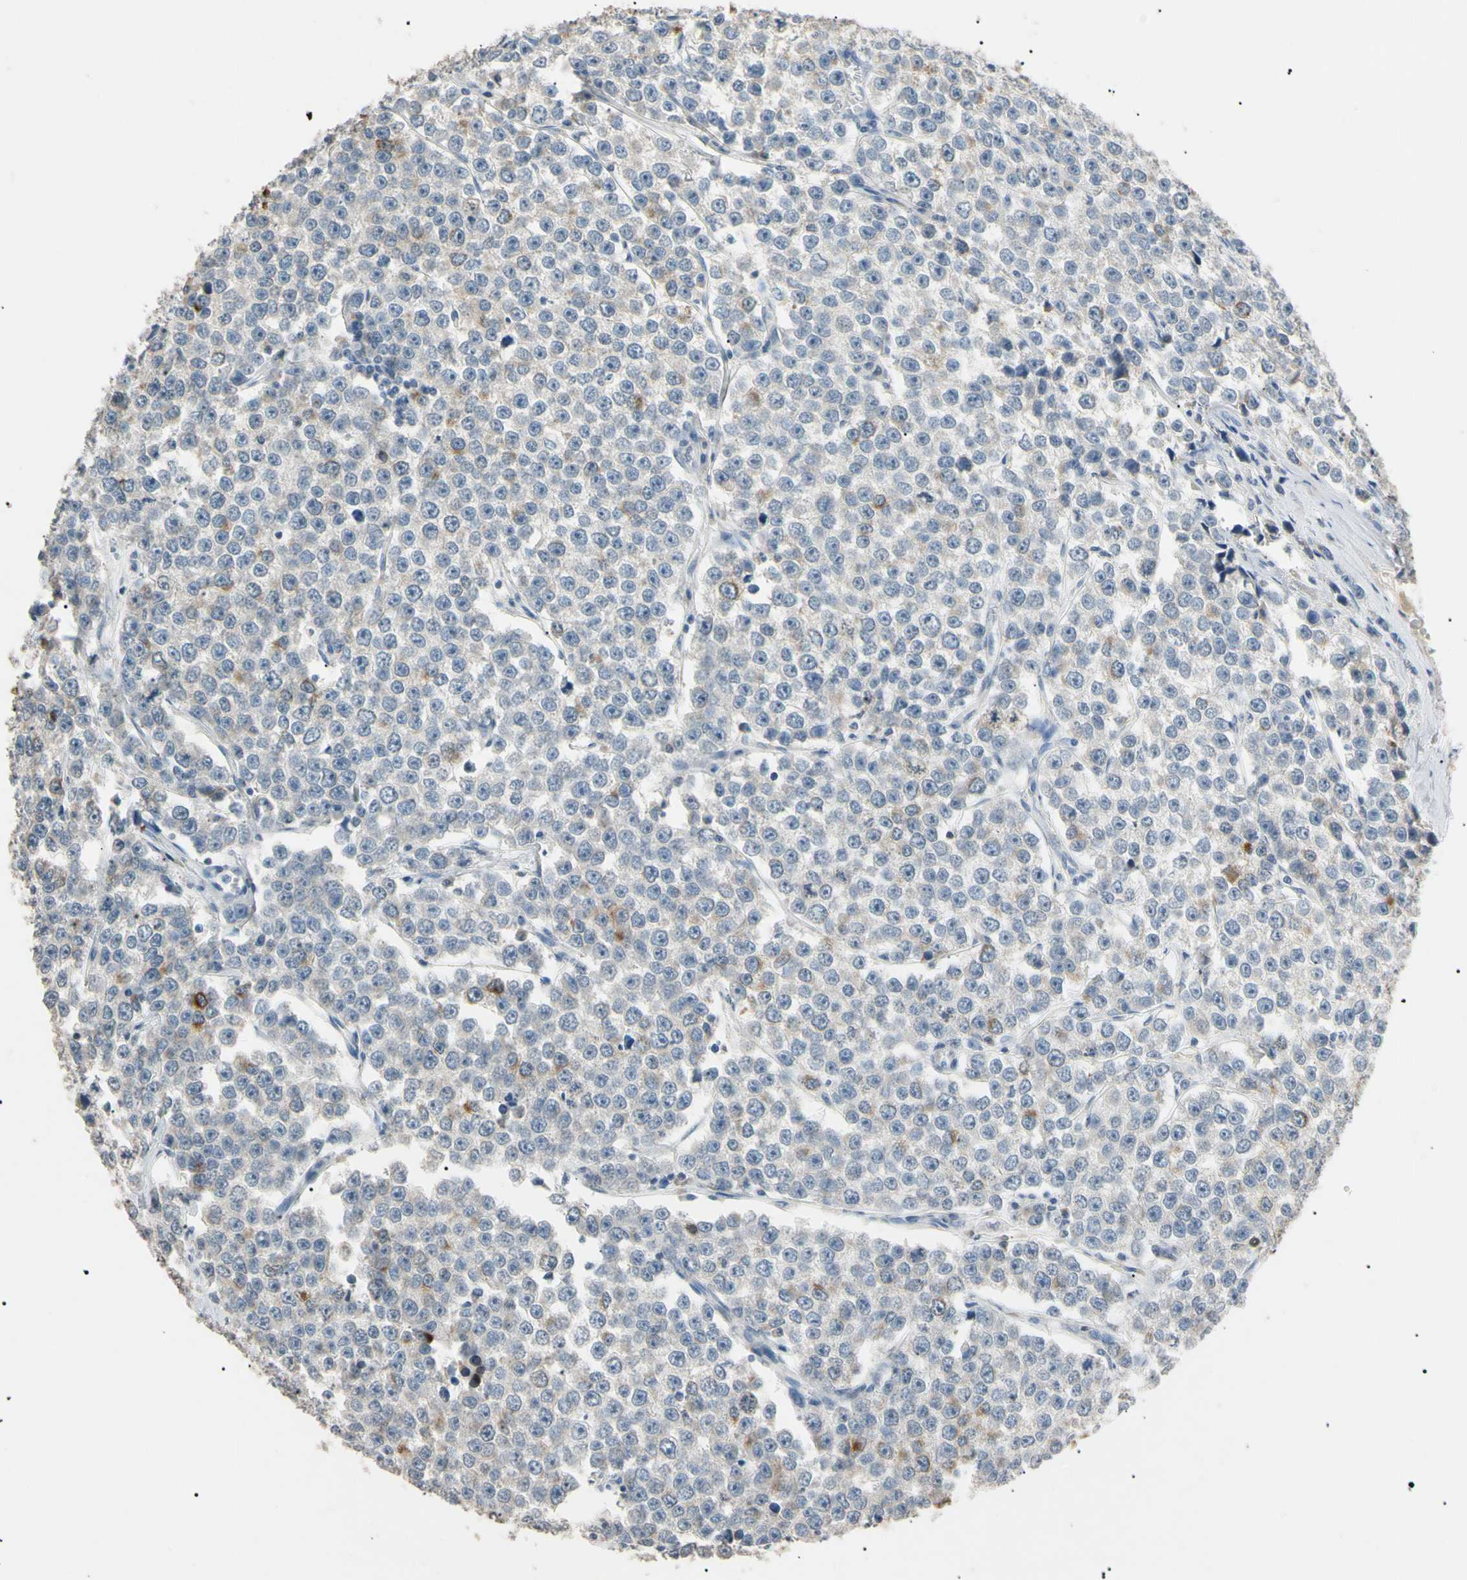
{"staining": {"intensity": "weak", "quantity": "<25%", "location": "cytoplasmic/membranous"}, "tissue": "testis cancer", "cell_type": "Tumor cells", "image_type": "cancer", "snomed": [{"axis": "morphology", "description": "Seminoma, NOS"}, {"axis": "morphology", "description": "Carcinoma, Embryonal, NOS"}, {"axis": "topography", "description": "Testis"}], "caption": "Testis cancer (seminoma) was stained to show a protein in brown. There is no significant positivity in tumor cells.", "gene": "CGB3", "patient": {"sex": "male", "age": 52}}